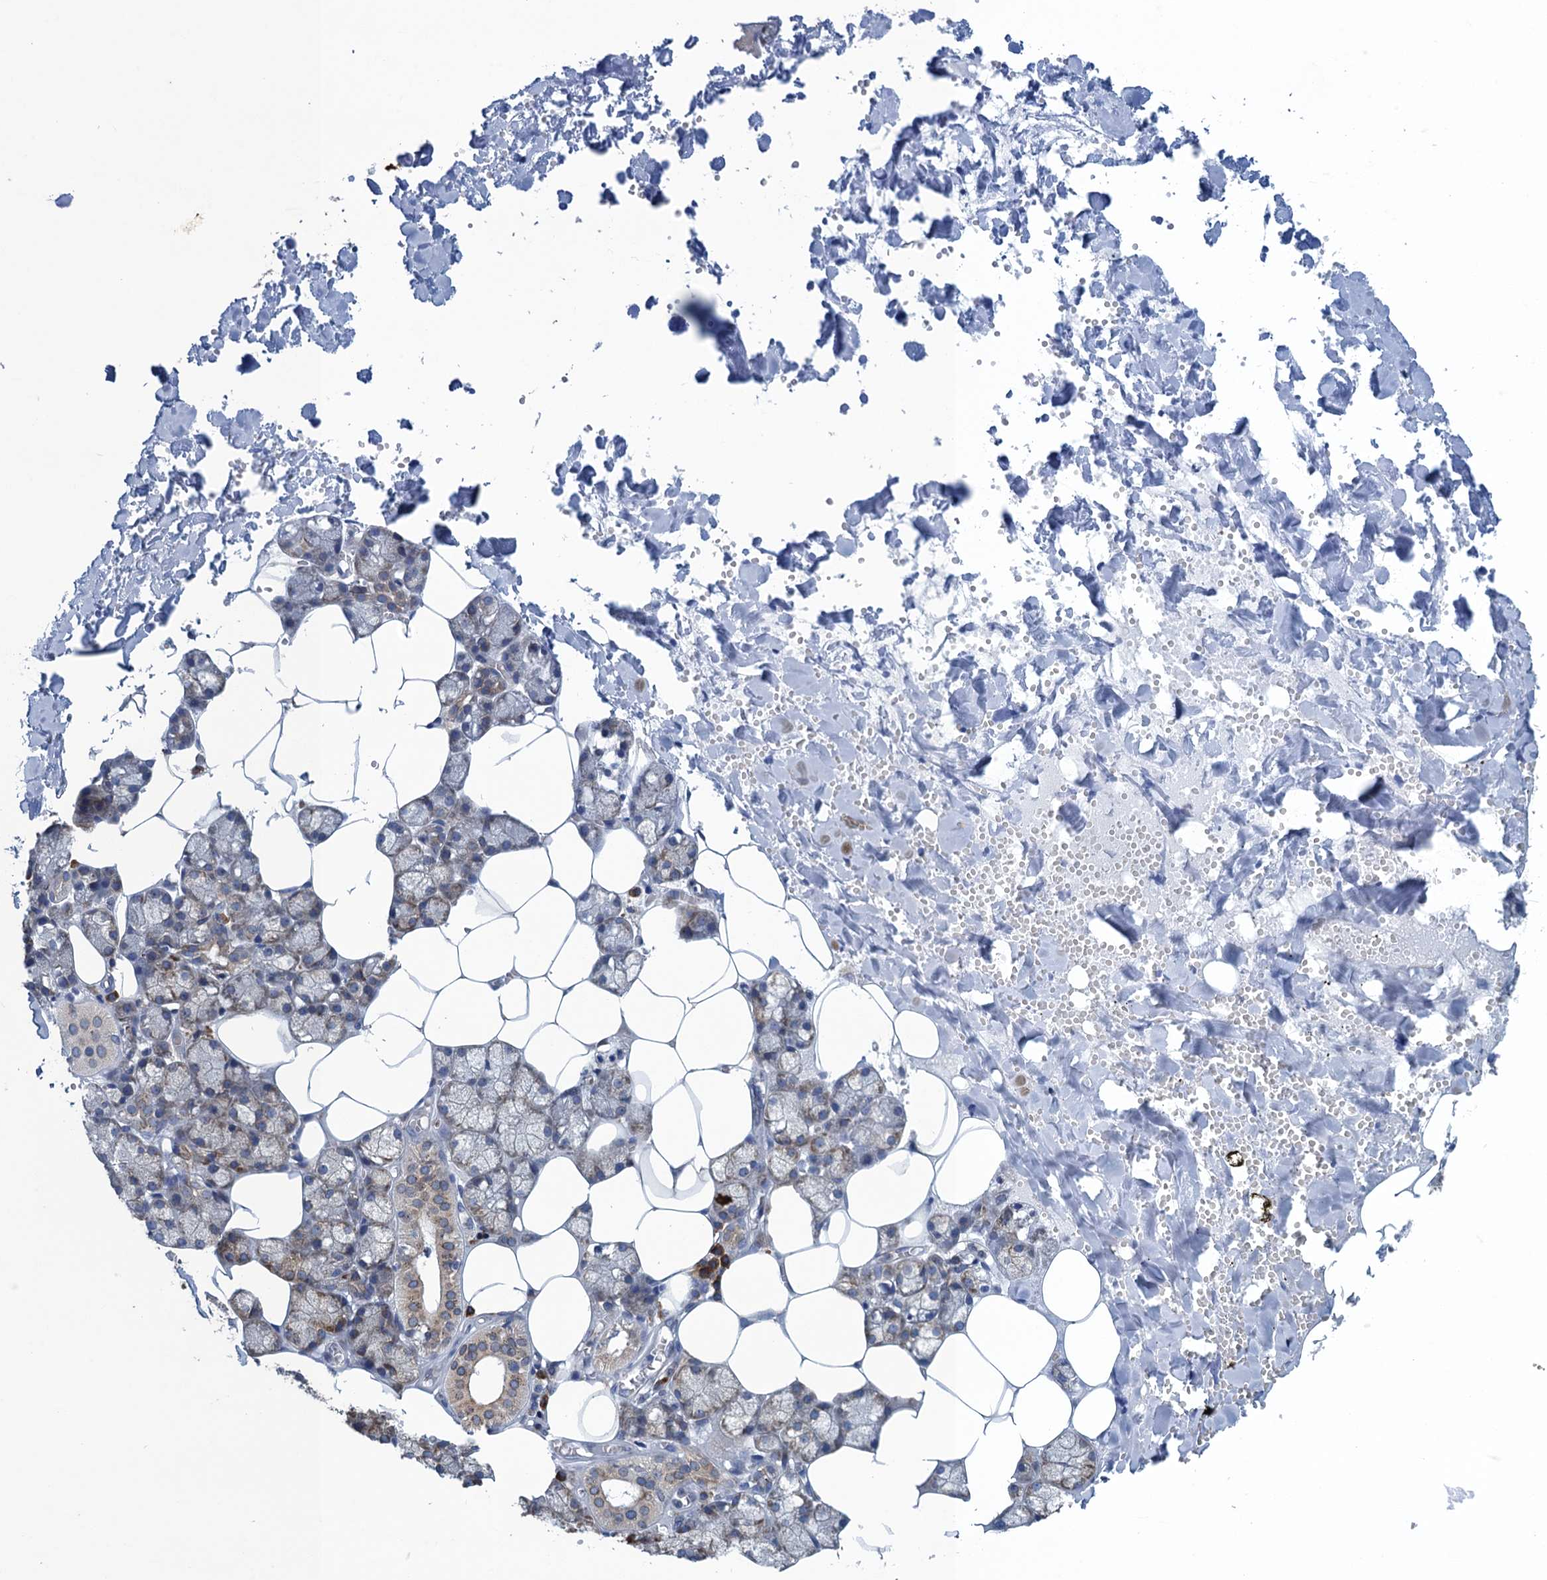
{"staining": {"intensity": "moderate", "quantity": "25%-75%", "location": "cytoplasmic/membranous"}, "tissue": "salivary gland", "cell_type": "Glandular cells", "image_type": "normal", "snomed": [{"axis": "morphology", "description": "Normal tissue, NOS"}, {"axis": "topography", "description": "Salivary gland"}], "caption": "Moderate cytoplasmic/membranous protein staining is present in about 25%-75% of glandular cells in salivary gland. (IHC, brightfield microscopy, high magnification).", "gene": "TMEM205", "patient": {"sex": "male", "age": 62}}